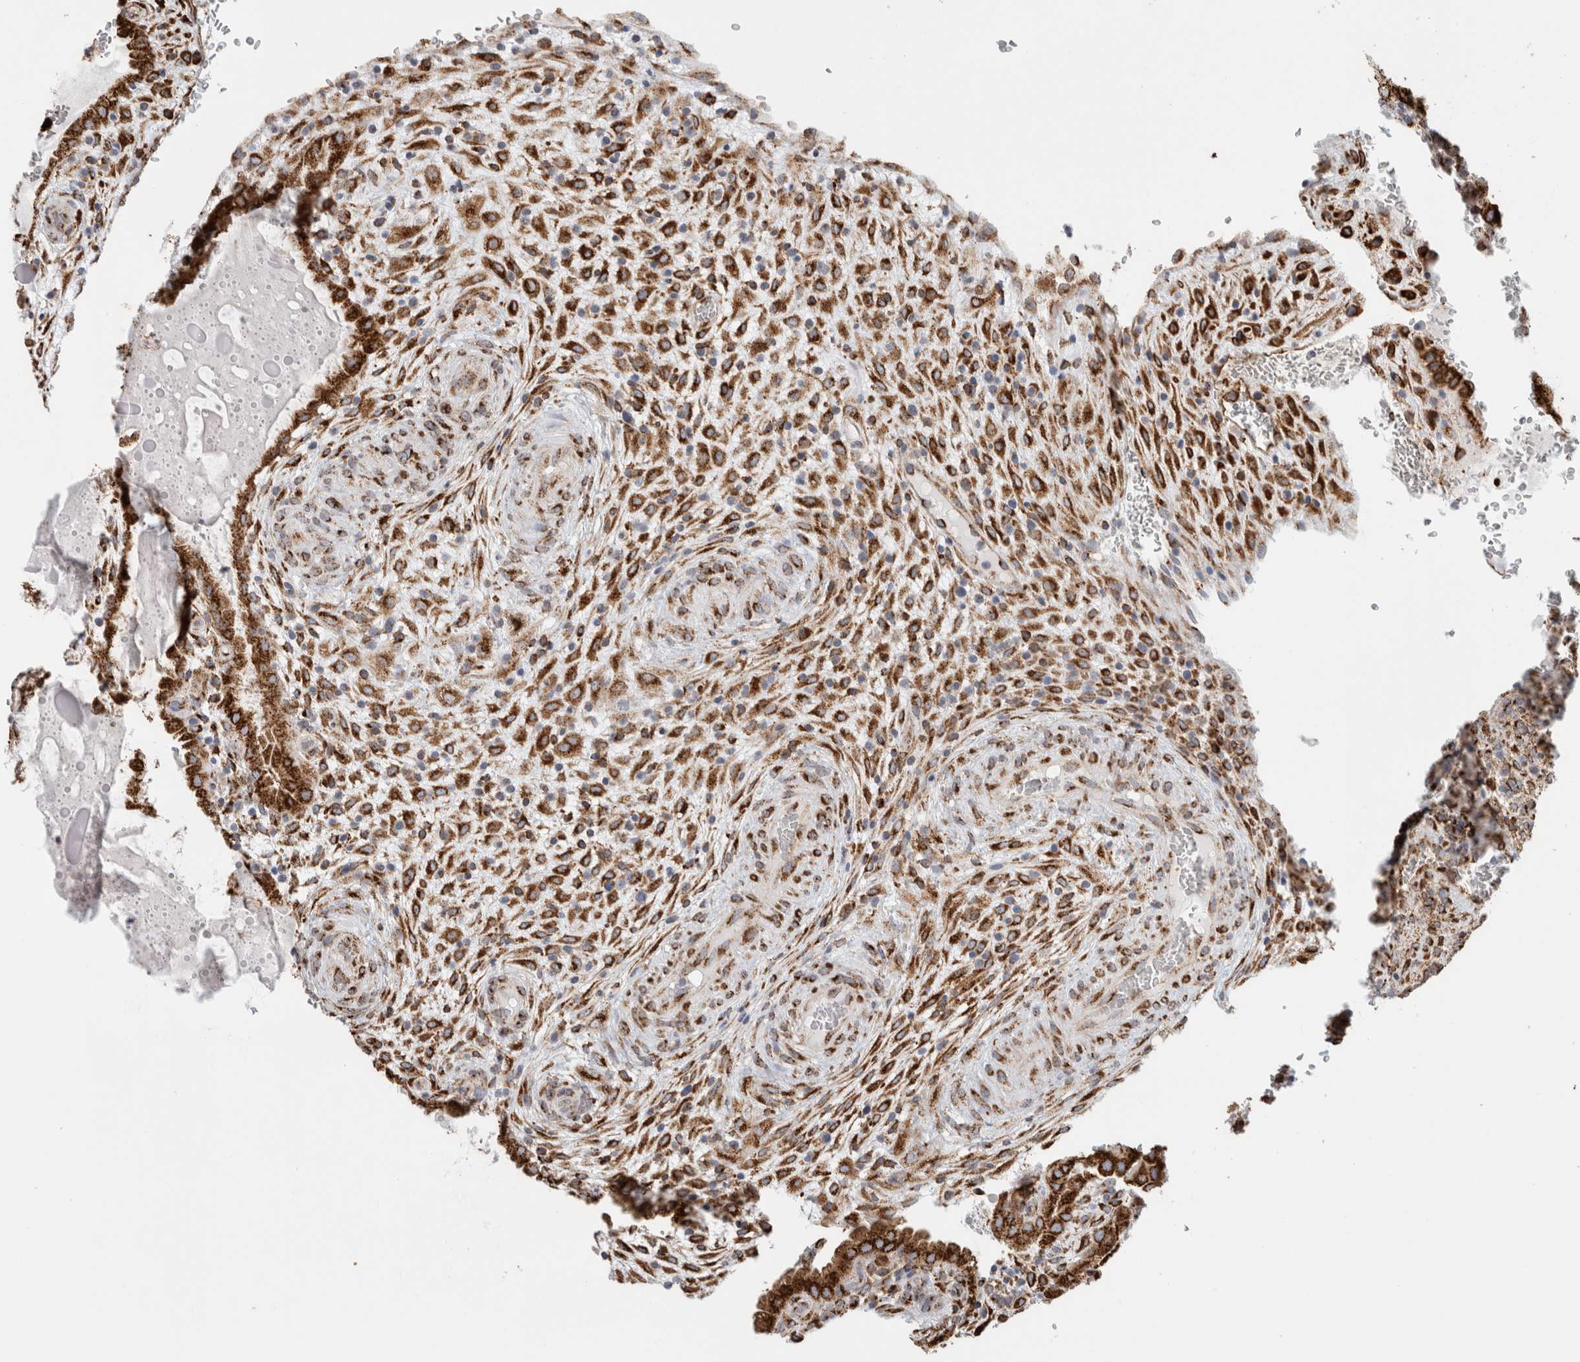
{"staining": {"intensity": "strong", "quantity": ">75%", "location": "cytoplasmic/membranous"}, "tissue": "placenta", "cell_type": "Decidual cells", "image_type": "normal", "snomed": [{"axis": "morphology", "description": "Normal tissue, NOS"}, {"axis": "topography", "description": "Placenta"}], "caption": "Immunohistochemical staining of unremarkable human placenta exhibits high levels of strong cytoplasmic/membranous expression in approximately >75% of decidual cells. (Brightfield microscopy of DAB IHC at high magnification).", "gene": "MCFD2", "patient": {"sex": "female", "age": 35}}